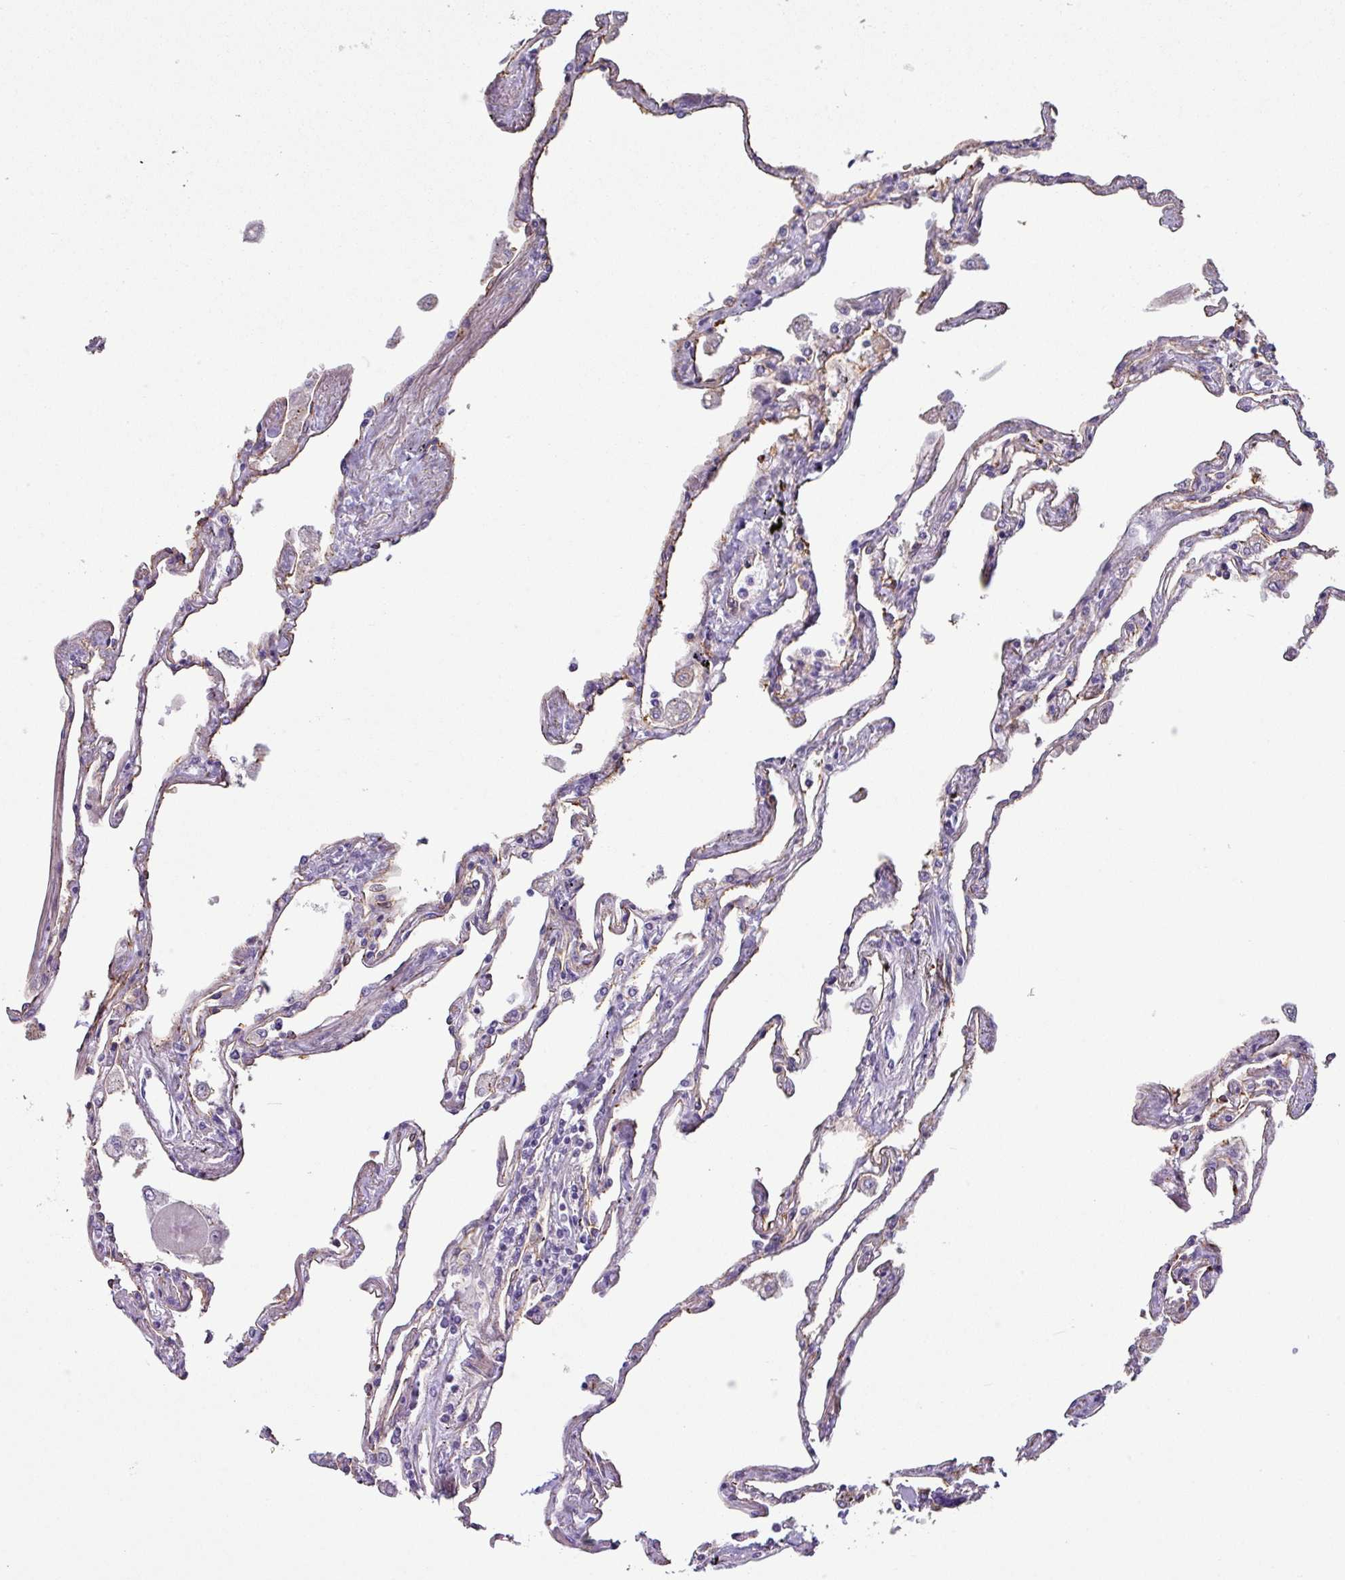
{"staining": {"intensity": "negative", "quantity": "none", "location": "none"}, "tissue": "lung", "cell_type": "Alveolar cells", "image_type": "normal", "snomed": [{"axis": "morphology", "description": "Normal tissue, NOS"}, {"axis": "topography", "description": "Lung"}], "caption": "Normal lung was stained to show a protein in brown. There is no significant staining in alveolar cells. Brightfield microscopy of IHC stained with DAB (3,3'-diaminobenzidine) (brown) and hematoxylin (blue), captured at high magnification.", "gene": "TMEM178B", "patient": {"sex": "female", "age": 67}}